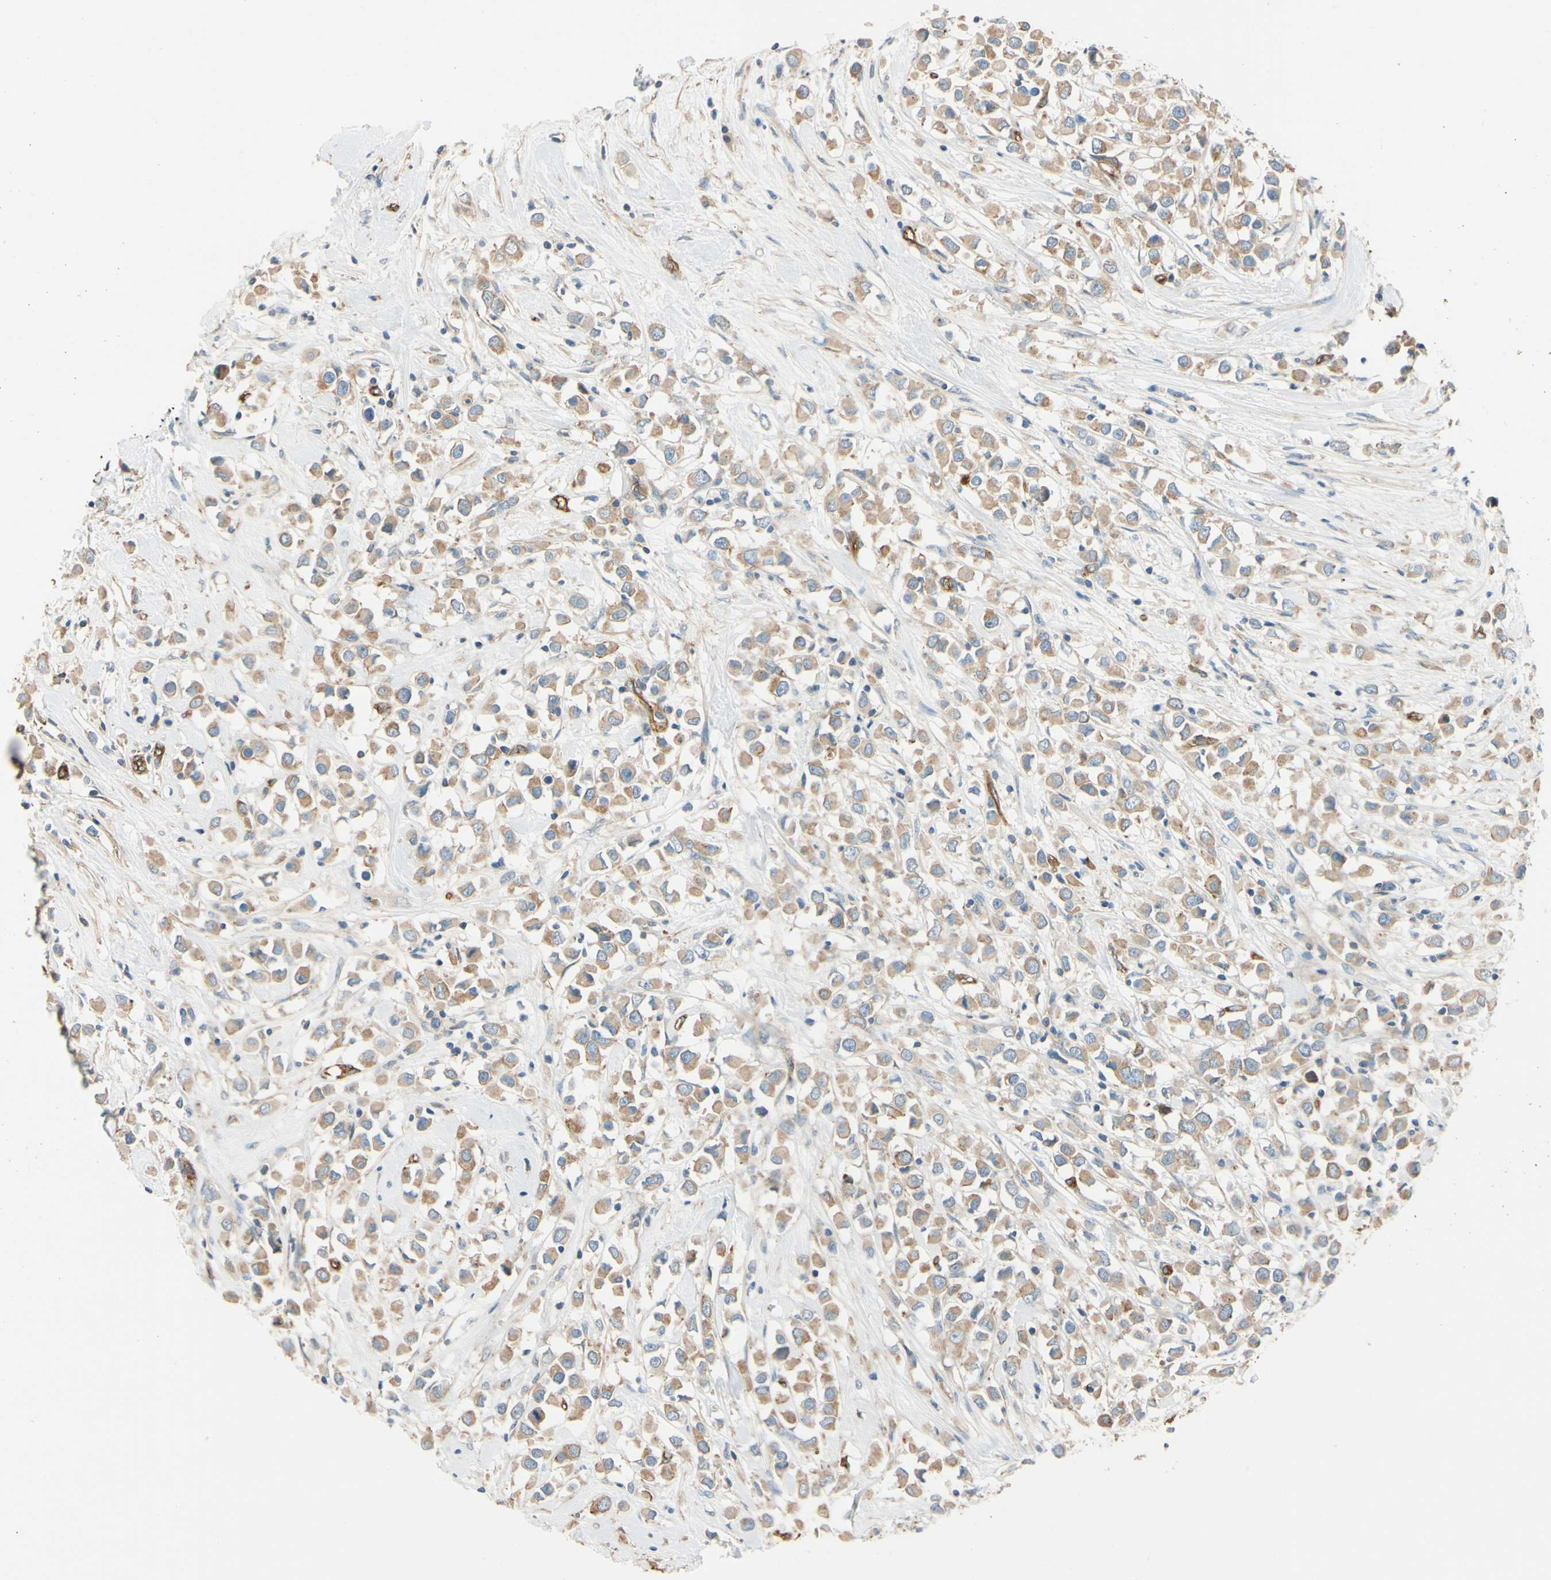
{"staining": {"intensity": "weak", "quantity": ">75%", "location": "cytoplasmic/membranous"}, "tissue": "breast cancer", "cell_type": "Tumor cells", "image_type": "cancer", "snomed": [{"axis": "morphology", "description": "Duct carcinoma"}, {"axis": "topography", "description": "Breast"}], "caption": "A histopathology image showing weak cytoplasmic/membranous positivity in approximately >75% of tumor cells in invasive ductal carcinoma (breast), as visualized by brown immunohistochemical staining.", "gene": "SPTAN1", "patient": {"sex": "female", "age": 61}}